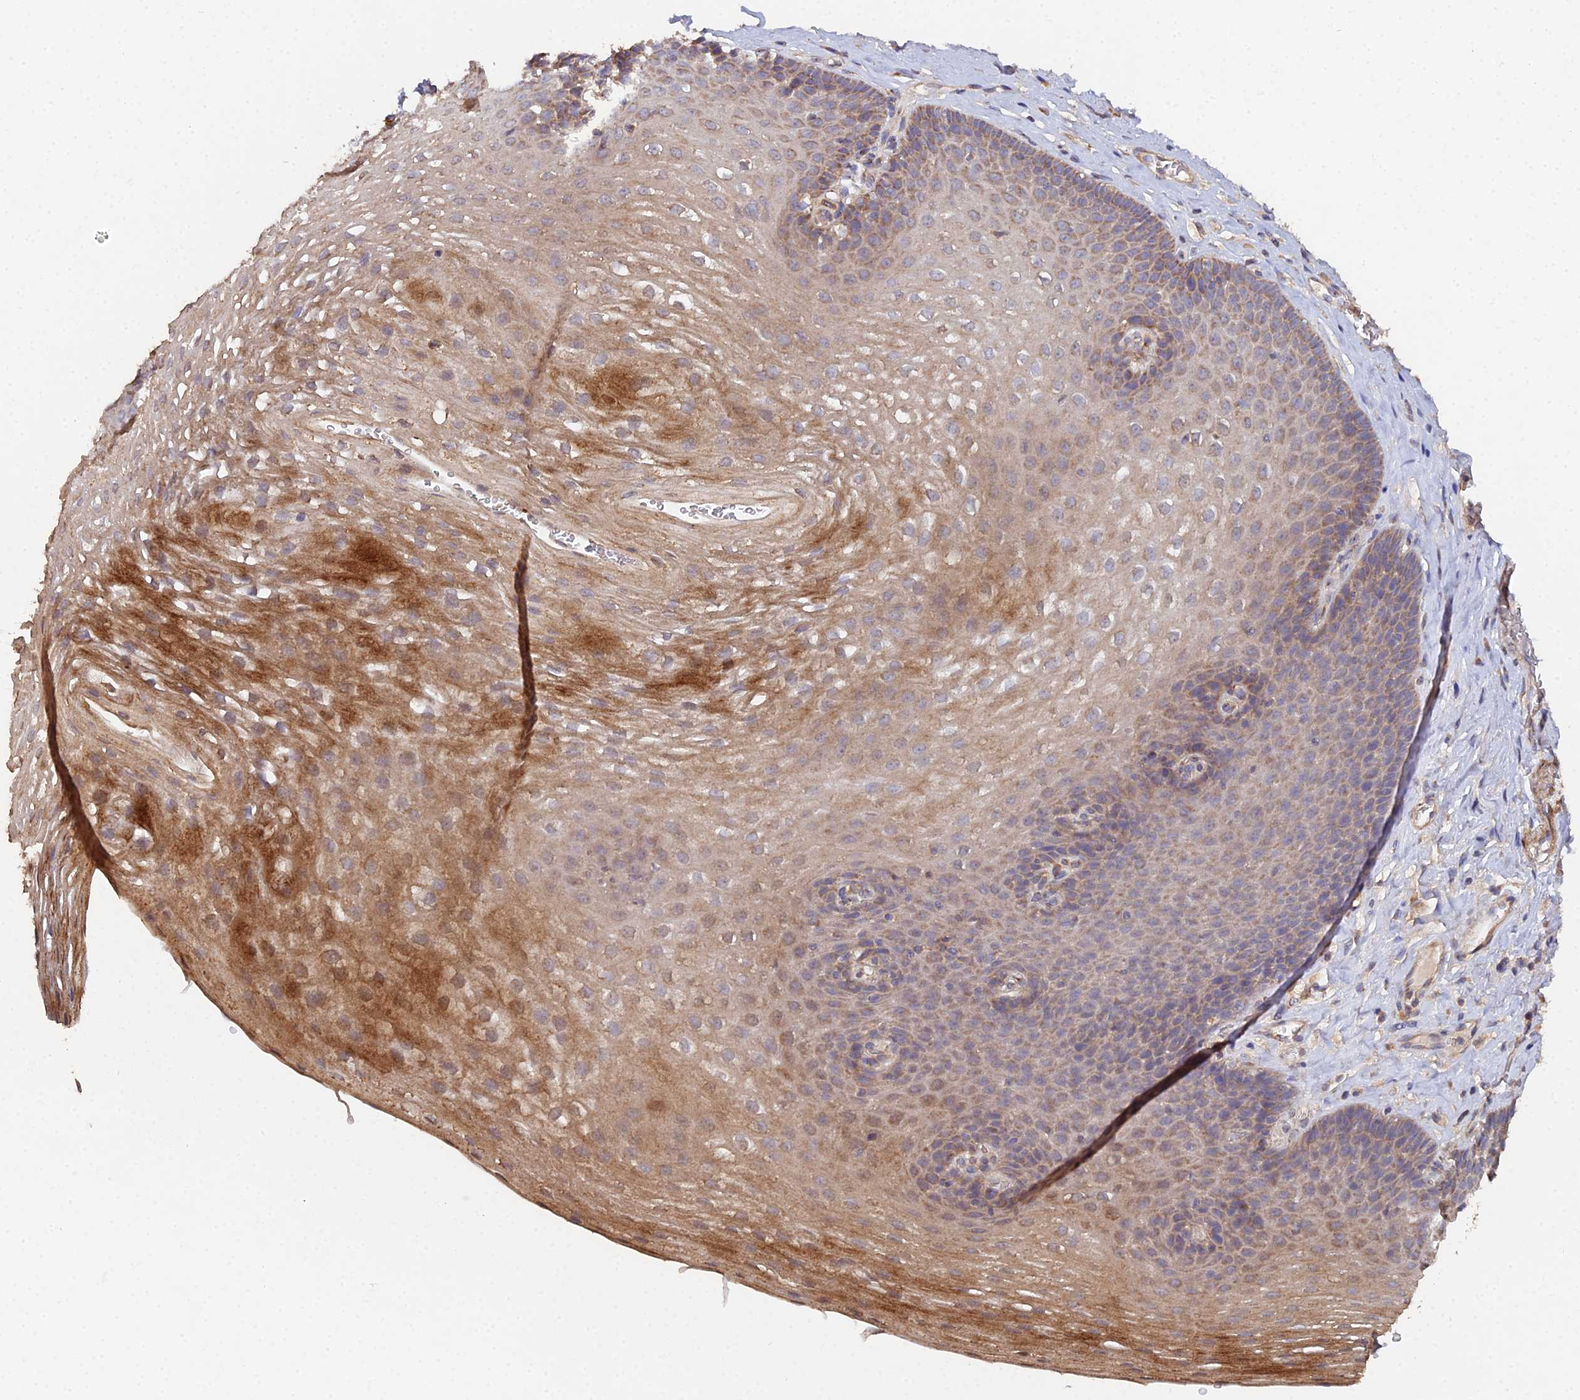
{"staining": {"intensity": "moderate", "quantity": ">75%", "location": "cytoplasmic/membranous"}, "tissue": "esophagus", "cell_type": "Squamous epithelial cells", "image_type": "normal", "snomed": [{"axis": "morphology", "description": "Normal tissue, NOS"}, {"axis": "topography", "description": "Esophagus"}], "caption": "Moderate cytoplasmic/membranous staining for a protein is appreciated in about >75% of squamous epithelial cells of benign esophagus using immunohistochemistry.", "gene": "SPANXN4", "patient": {"sex": "female", "age": 66}}